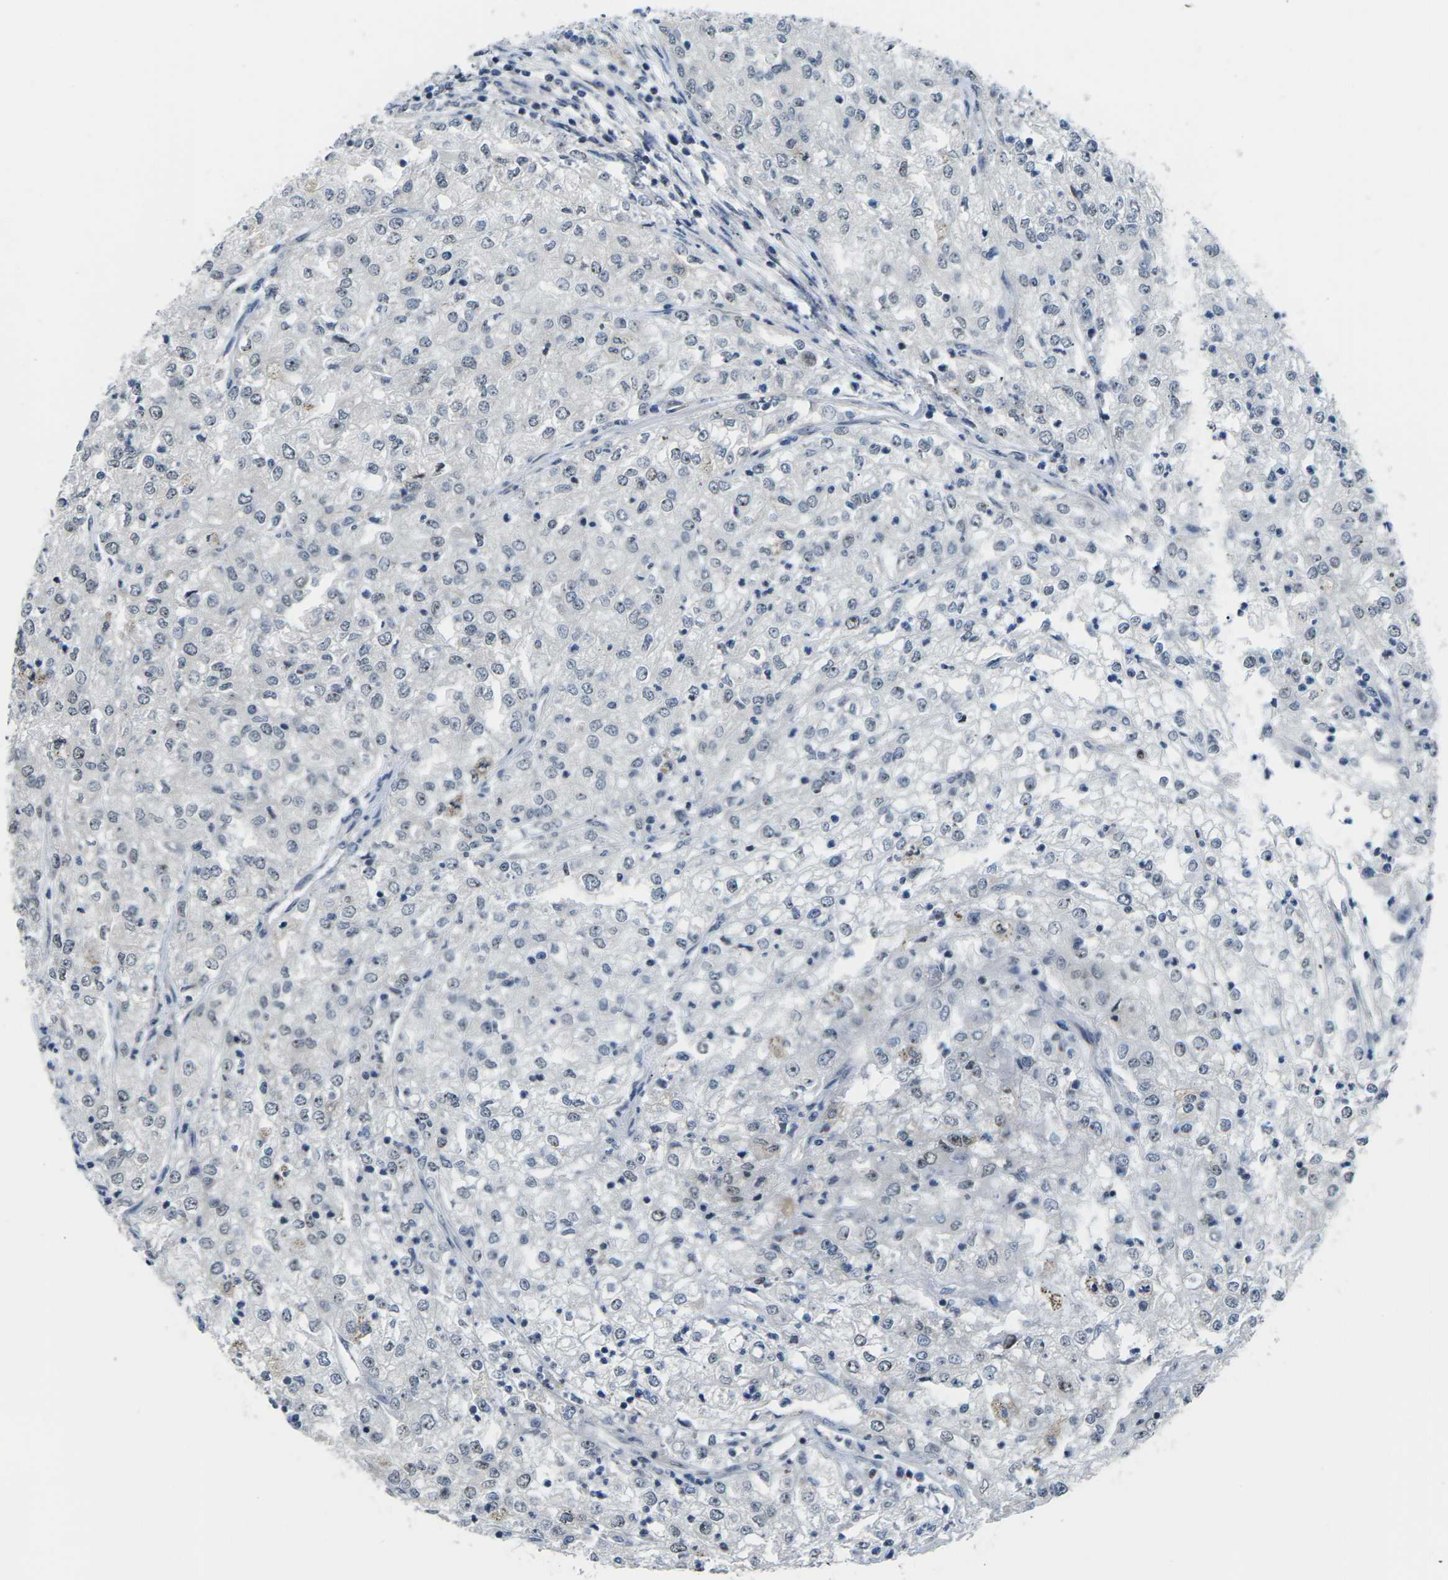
{"staining": {"intensity": "weak", "quantity": "<25%", "location": "nuclear"}, "tissue": "renal cancer", "cell_type": "Tumor cells", "image_type": "cancer", "snomed": [{"axis": "morphology", "description": "Adenocarcinoma, NOS"}, {"axis": "topography", "description": "Kidney"}], "caption": "Immunohistochemistry (IHC) of human renal adenocarcinoma displays no positivity in tumor cells.", "gene": "NSRP1", "patient": {"sex": "female", "age": 54}}